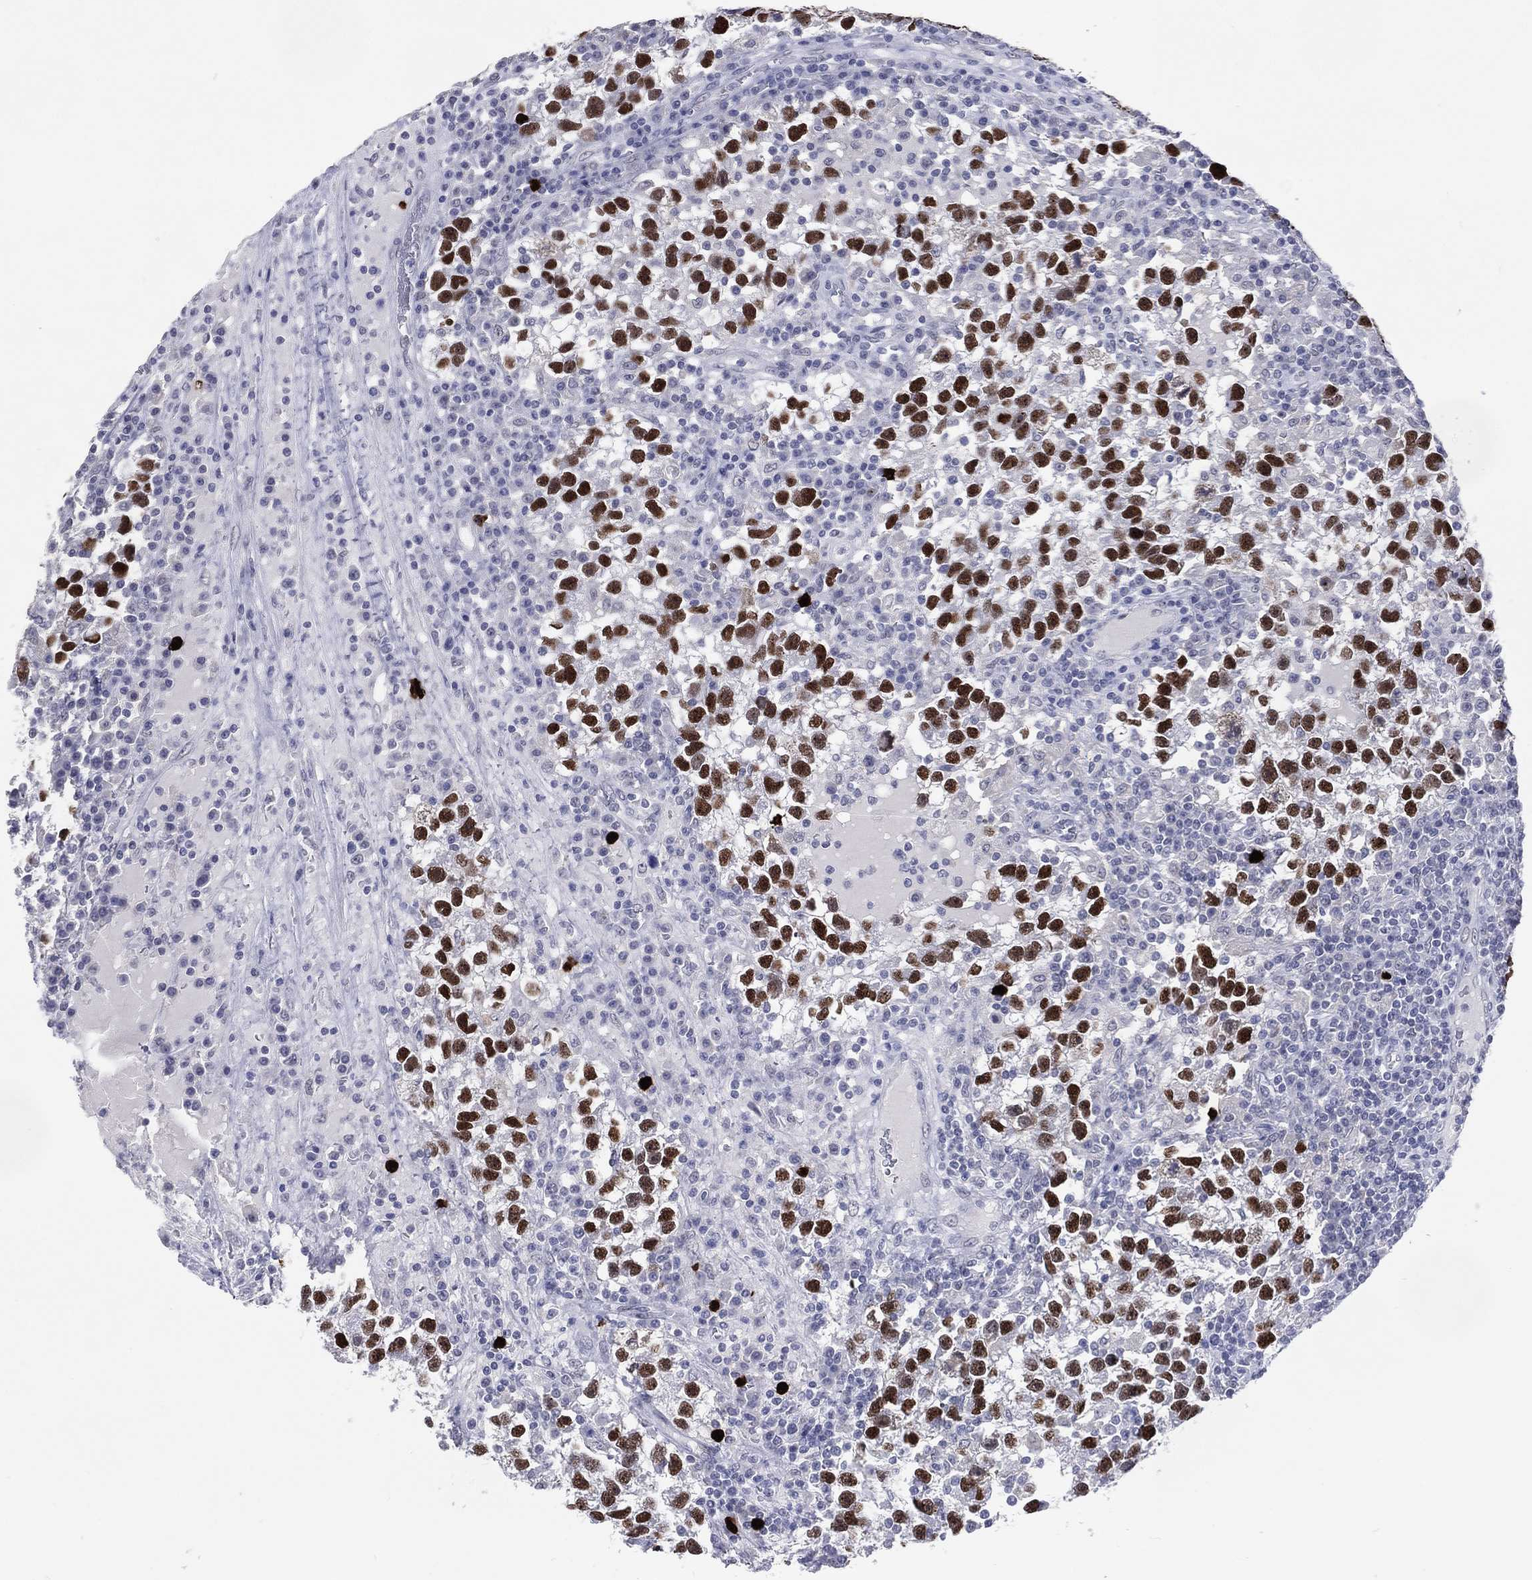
{"staining": {"intensity": "strong", "quantity": ">75%", "location": "nuclear"}, "tissue": "testis cancer", "cell_type": "Tumor cells", "image_type": "cancer", "snomed": [{"axis": "morphology", "description": "Seminoma, NOS"}, {"axis": "topography", "description": "Testis"}], "caption": "The image reveals staining of seminoma (testis), revealing strong nuclear protein expression (brown color) within tumor cells.", "gene": "CFAP58", "patient": {"sex": "male", "age": 47}}